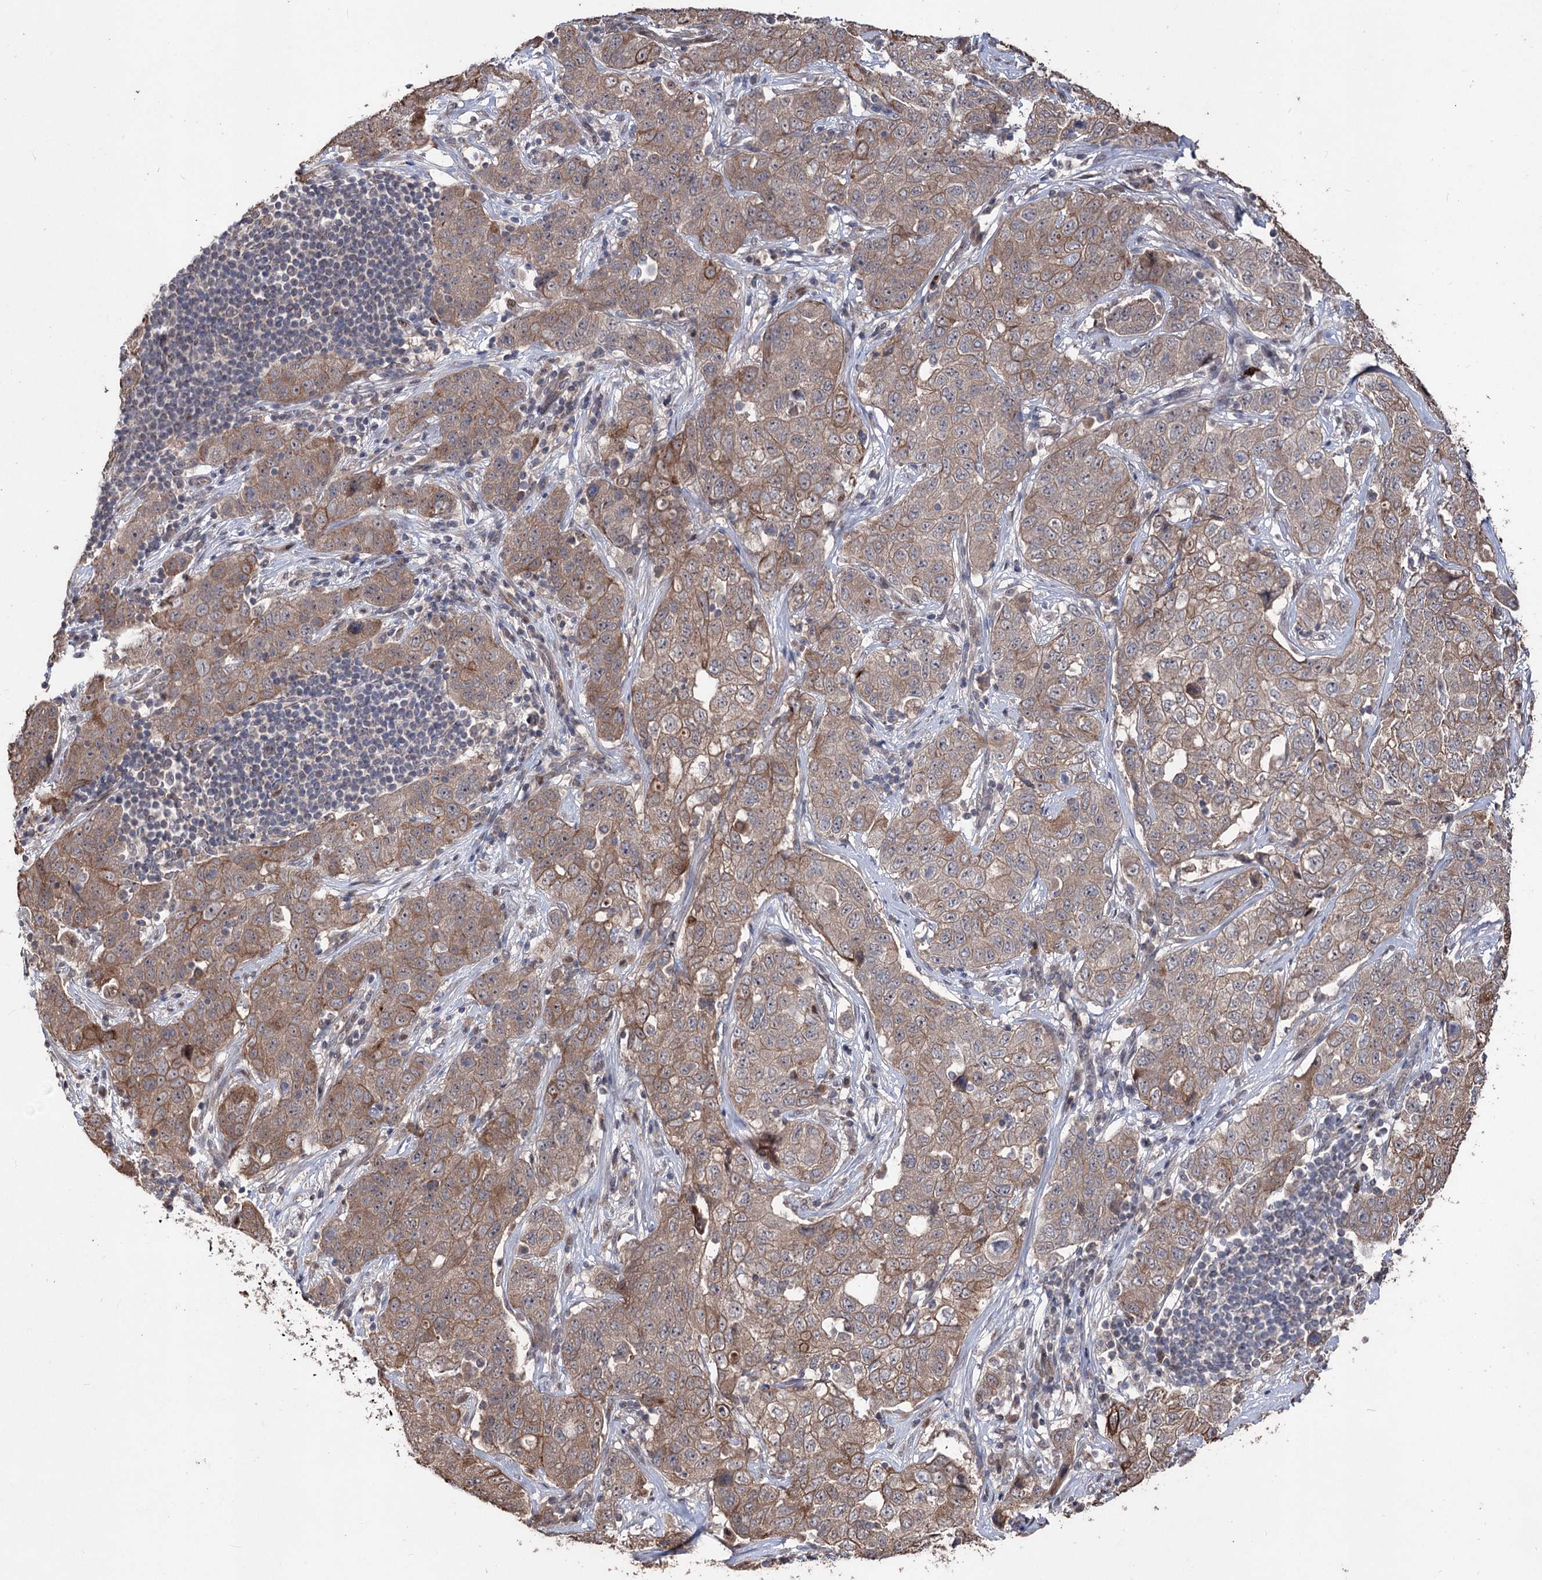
{"staining": {"intensity": "moderate", "quantity": ">75%", "location": "cytoplasmic/membranous"}, "tissue": "stomach cancer", "cell_type": "Tumor cells", "image_type": "cancer", "snomed": [{"axis": "morphology", "description": "Normal tissue, NOS"}, {"axis": "morphology", "description": "Adenocarcinoma, NOS"}, {"axis": "topography", "description": "Lymph node"}, {"axis": "topography", "description": "Stomach"}], "caption": "This is an image of immunohistochemistry (IHC) staining of adenocarcinoma (stomach), which shows moderate staining in the cytoplasmic/membranous of tumor cells.", "gene": "CPNE8", "patient": {"sex": "male", "age": 48}}